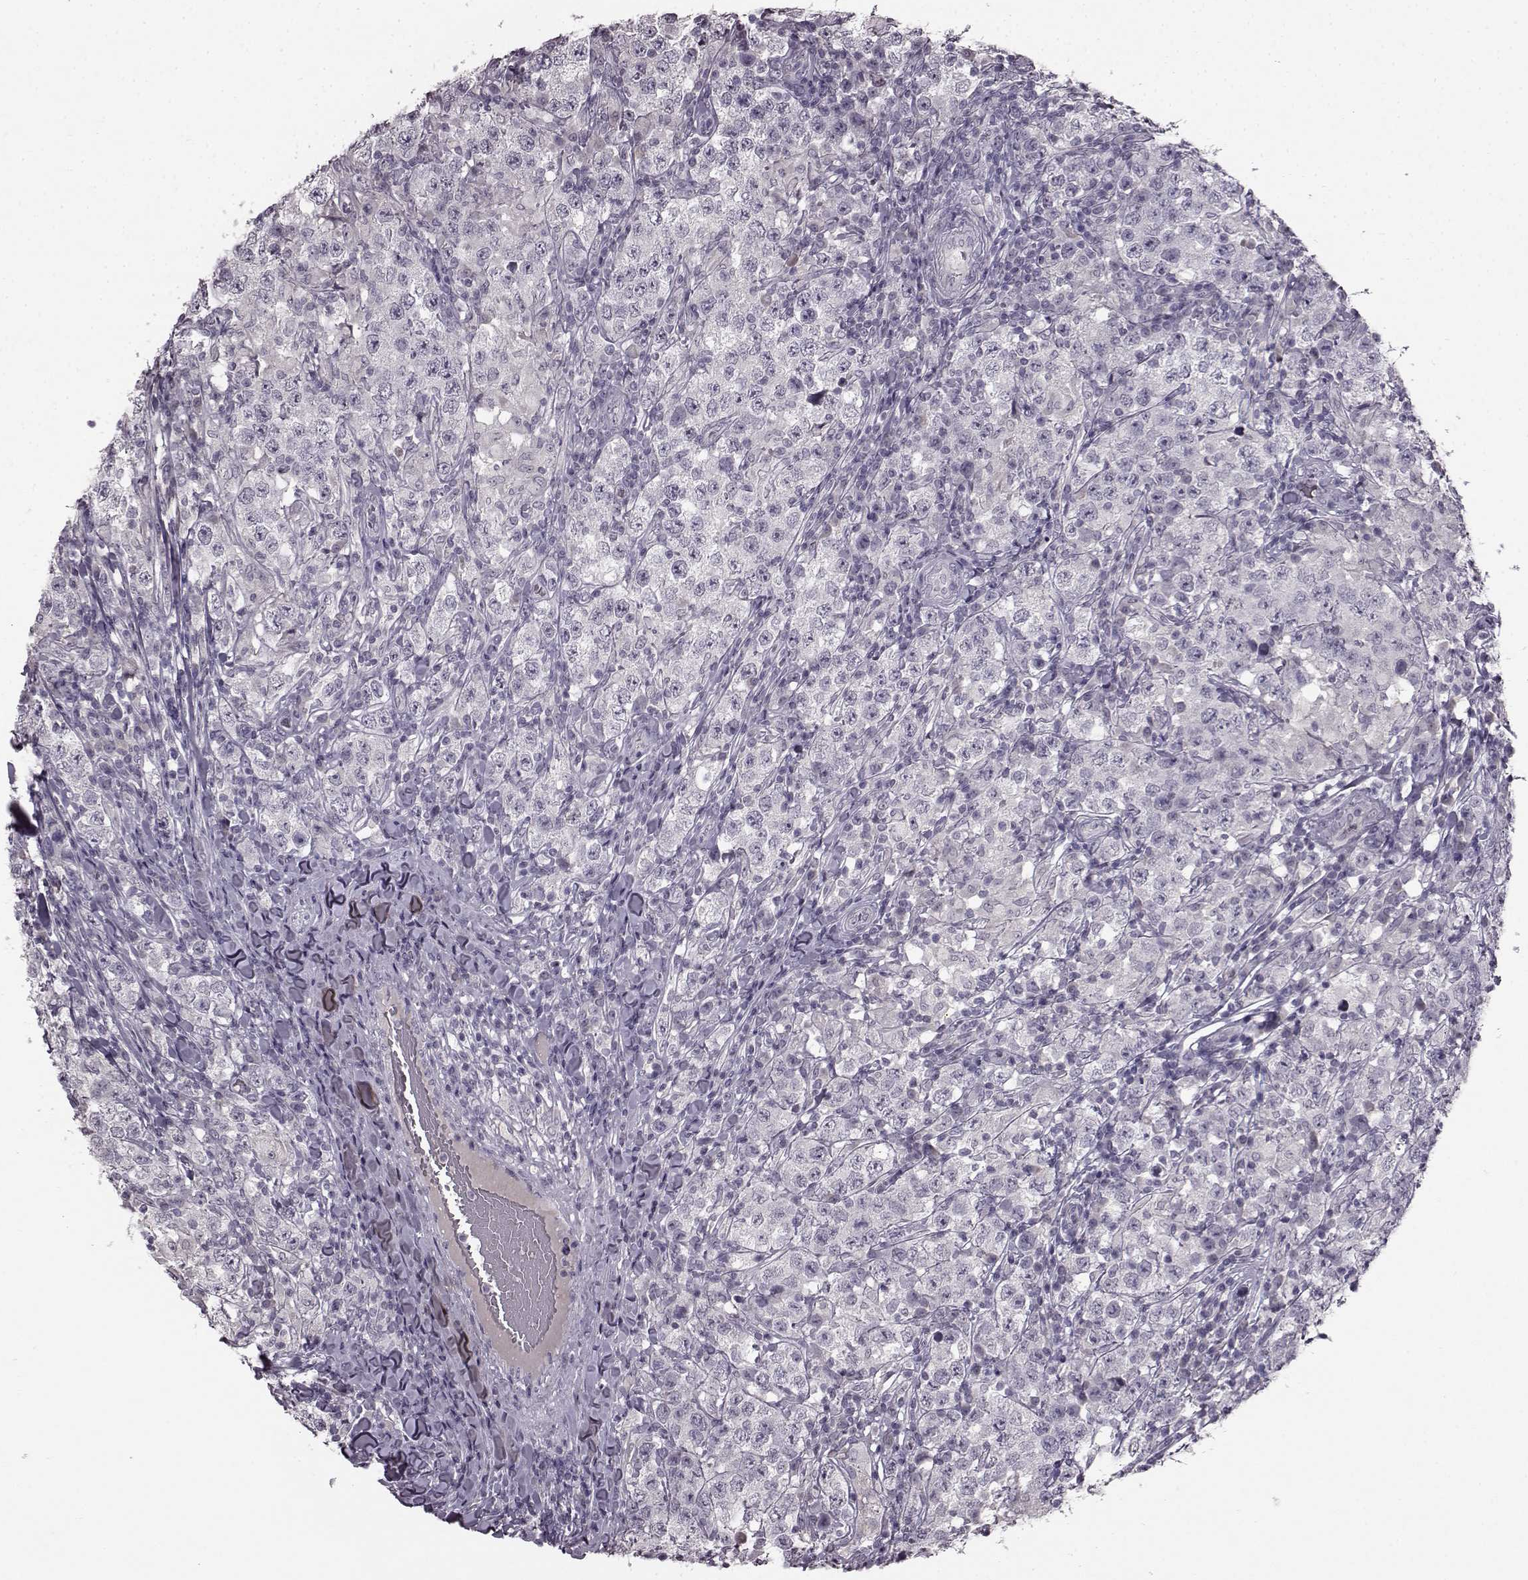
{"staining": {"intensity": "negative", "quantity": "none", "location": "none"}, "tissue": "testis cancer", "cell_type": "Tumor cells", "image_type": "cancer", "snomed": [{"axis": "morphology", "description": "Seminoma, NOS"}, {"axis": "morphology", "description": "Carcinoma, Embryonal, NOS"}, {"axis": "topography", "description": "Testis"}], "caption": "IHC histopathology image of neoplastic tissue: testis cancer (embryonal carcinoma) stained with DAB (3,3'-diaminobenzidine) demonstrates no significant protein positivity in tumor cells.", "gene": "LHB", "patient": {"sex": "male", "age": 41}}